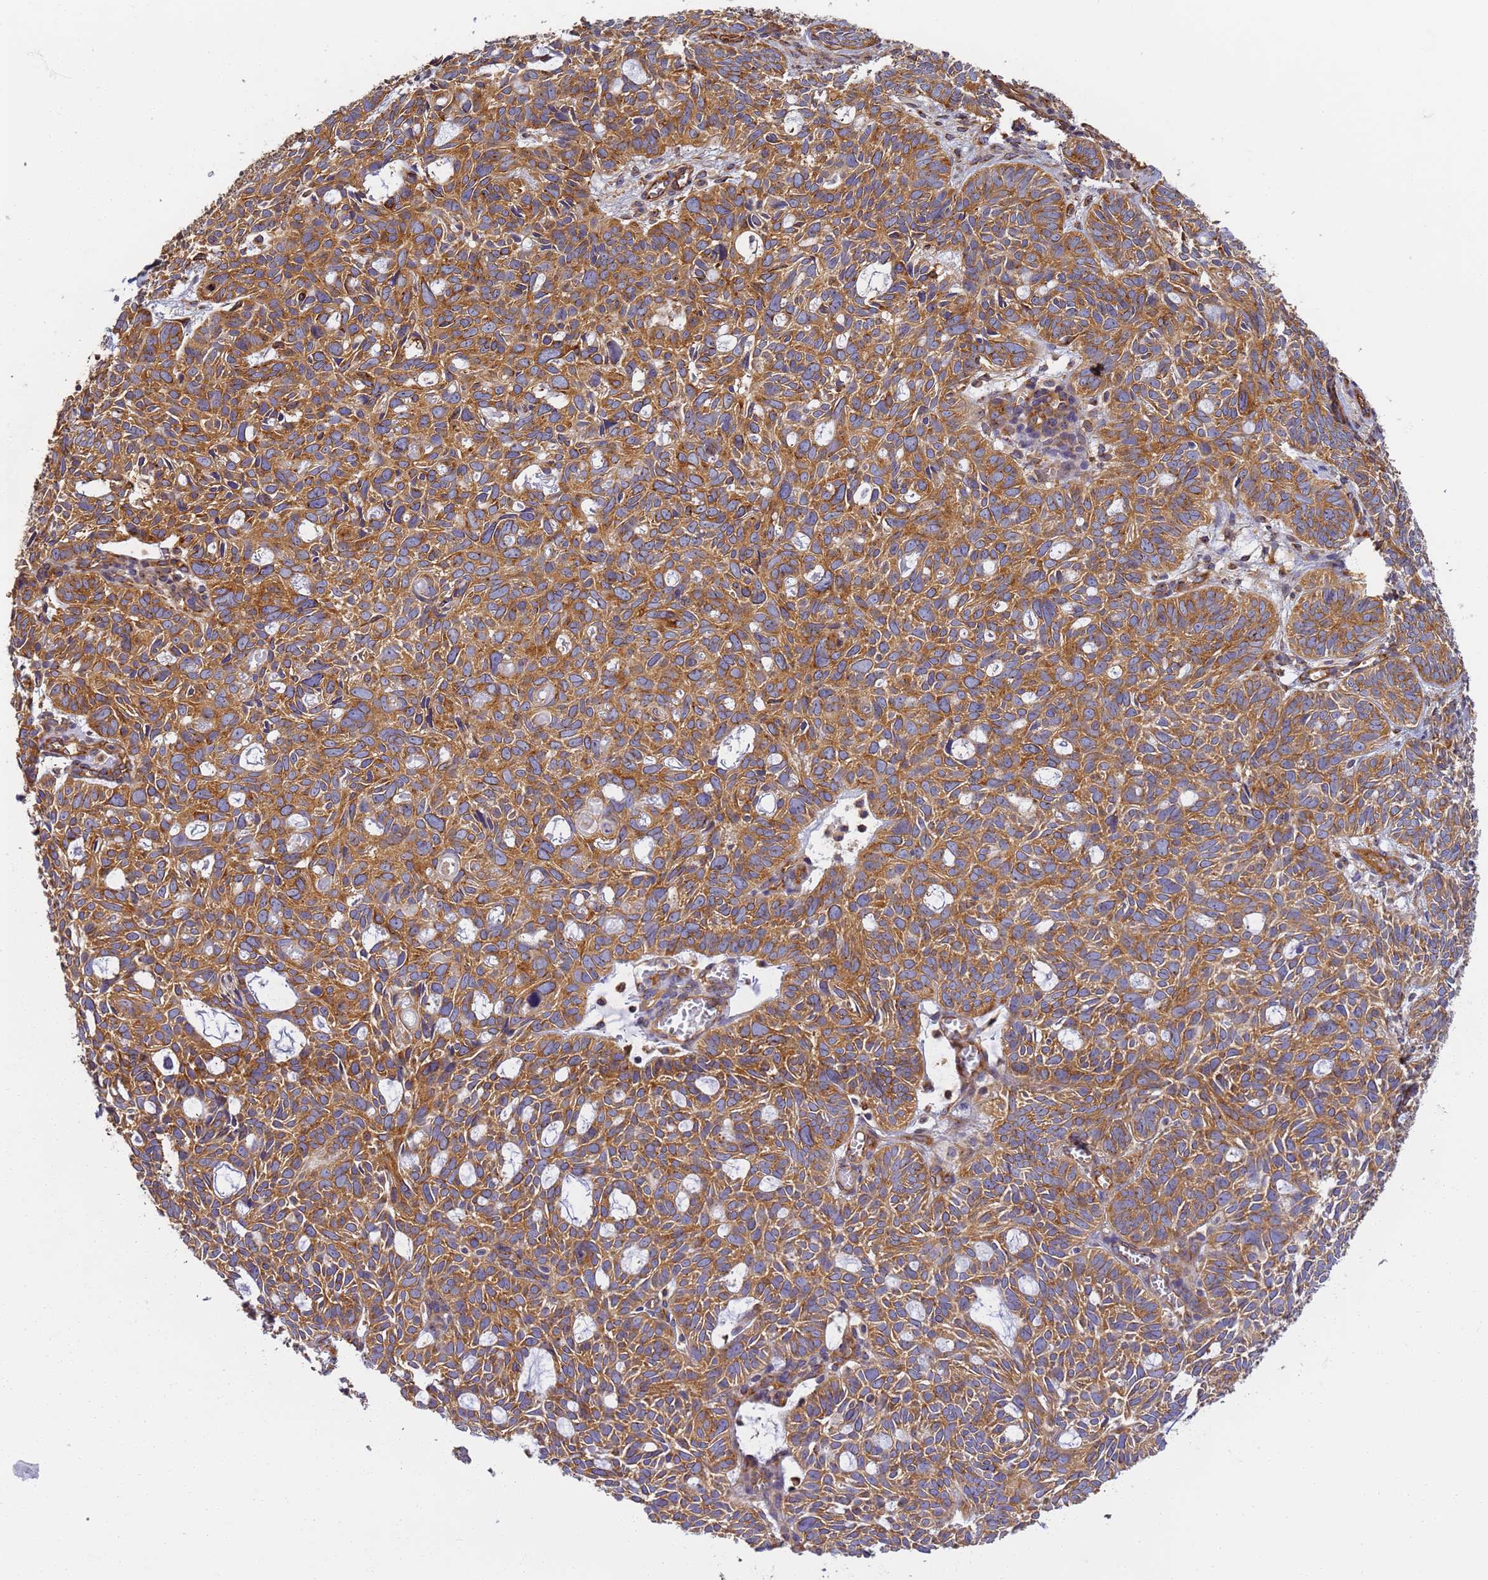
{"staining": {"intensity": "moderate", "quantity": ">75%", "location": "cytoplasmic/membranous"}, "tissue": "skin cancer", "cell_type": "Tumor cells", "image_type": "cancer", "snomed": [{"axis": "morphology", "description": "Basal cell carcinoma"}, {"axis": "topography", "description": "Skin"}], "caption": "A photomicrograph of skin cancer (basal cell carcinoma) stained for a protein shows moderate cytoplasmic/membranous brown staining in tumor cells. (IHC, brightfield microscopy, high magnification).", "gene": "DYNC1I2", "patient": {"sex": "male", "age": 69}}